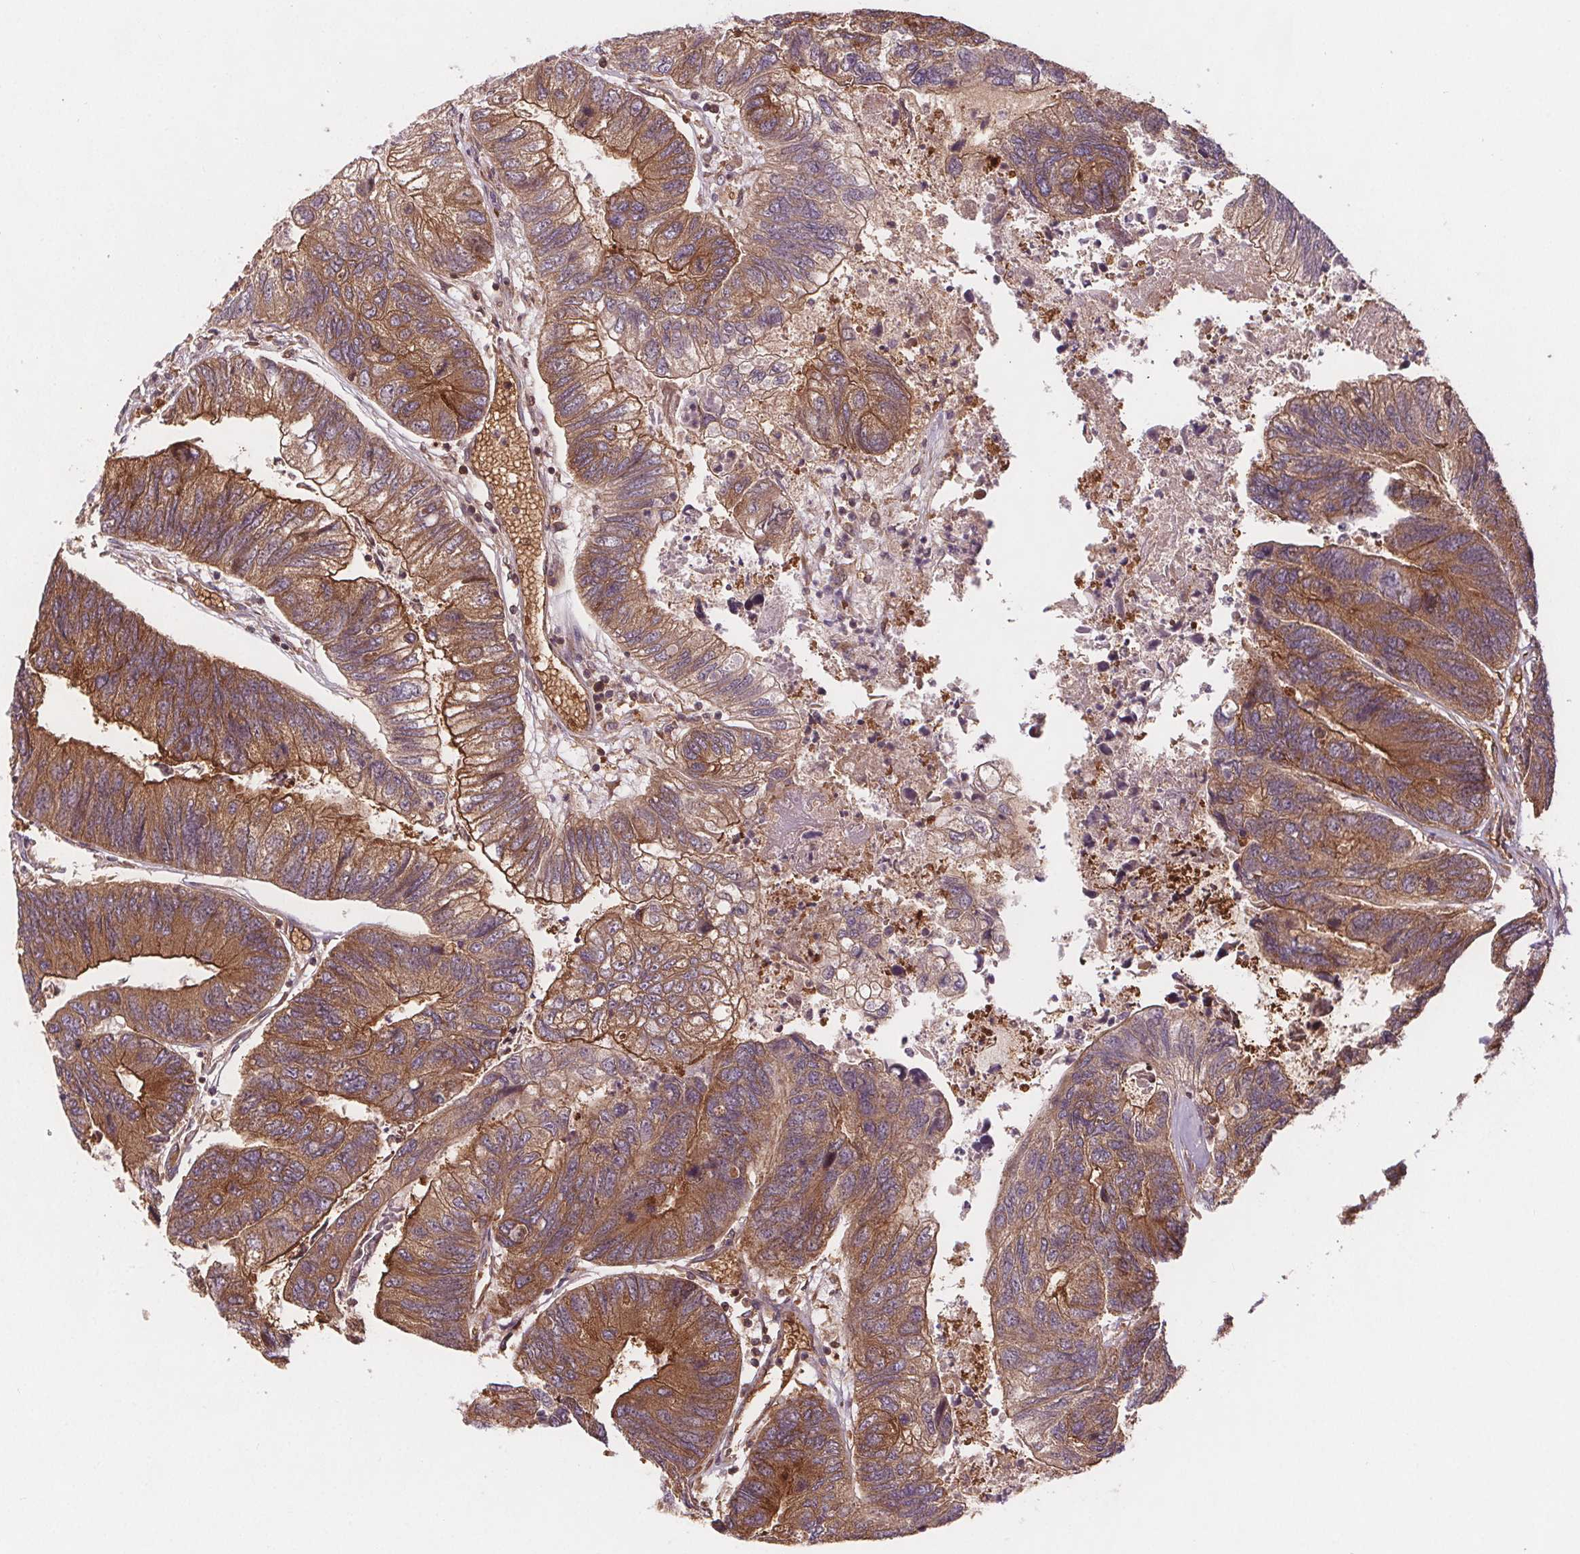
{"staining": {"intensity": "moderate", "quantity": ">75%", "location": "cytoplasmic/membranous"}, "tissue": "colorectal cancer", "cell_type": "Tumor cells", "image_type": "cancer", "snomed": [{"axis": "morphology", "description": "Adenocarcinoma, NOS"}, {"axis": "topography", "description": "Colon"}], "caption": "Approximately >75% of tumor cells in colorectal adenocarcinoma demonstrate moderate cytoplasmic/membranous protein expression as visualized by brown immunohistochemical staining.", "gene": "EIF3D", "patient": {"sex": "female", "age": 67}}